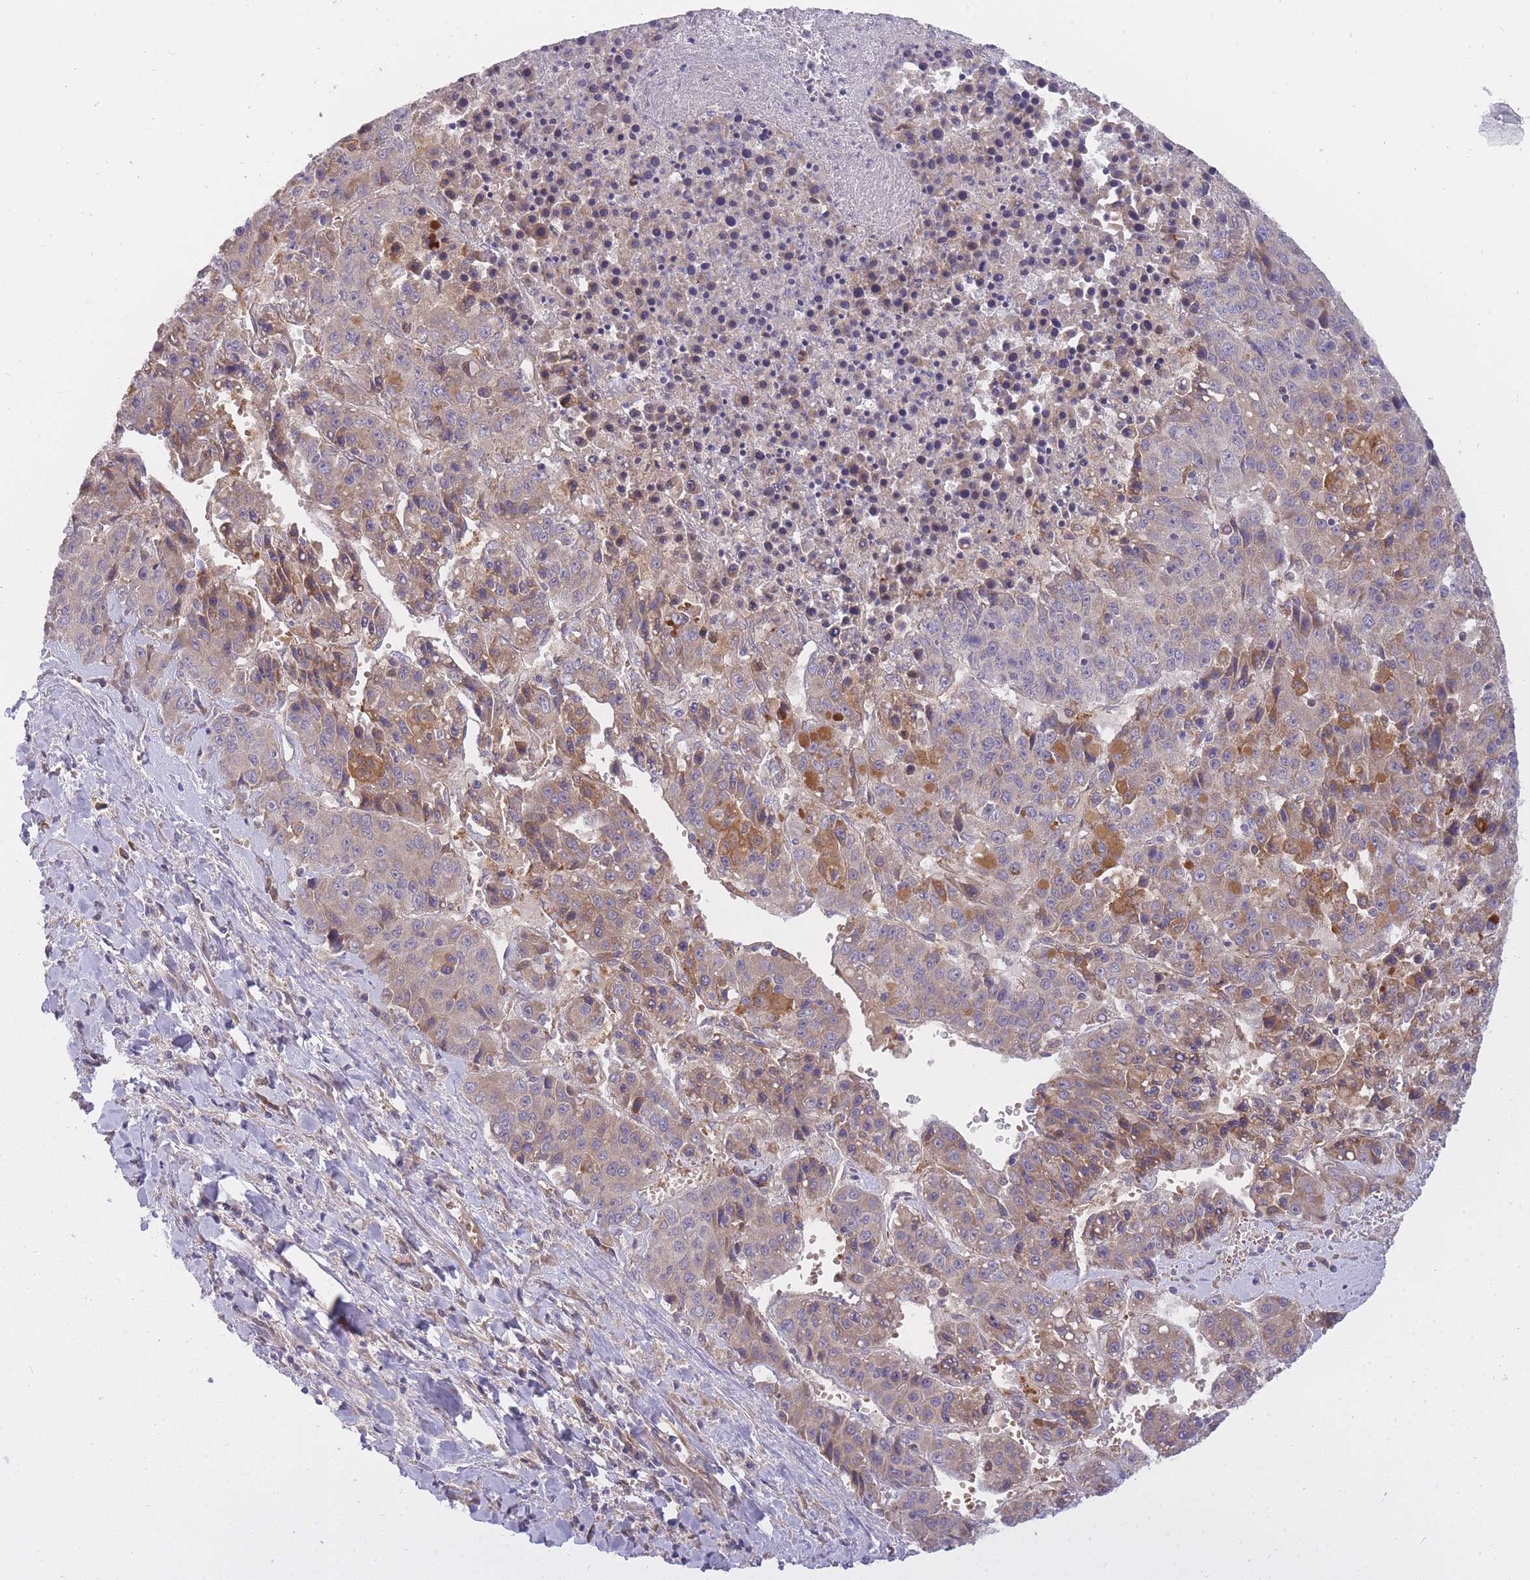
{"staining": {"intensity": "moderate", "quantity": "<25%", "location": "cytoplasmic/membranous"}, "tissue": "liver cancer", "cell_type": "Tumor cells", "image_type": "cancer", "snomed": [{"axis": "morphology", "description": "Carcinoma, Hepatocellular, NOS"}, {"axis": "topography", "description": "Liver"}], "caption": "Liver cancer (hepatocellular carcinoma) tissue reveals moderate cytoplasmic/membranous expression in about <25% of tumor cells", "gene": "CRYGN", "patient": {"sex": "female", "age": 53}}